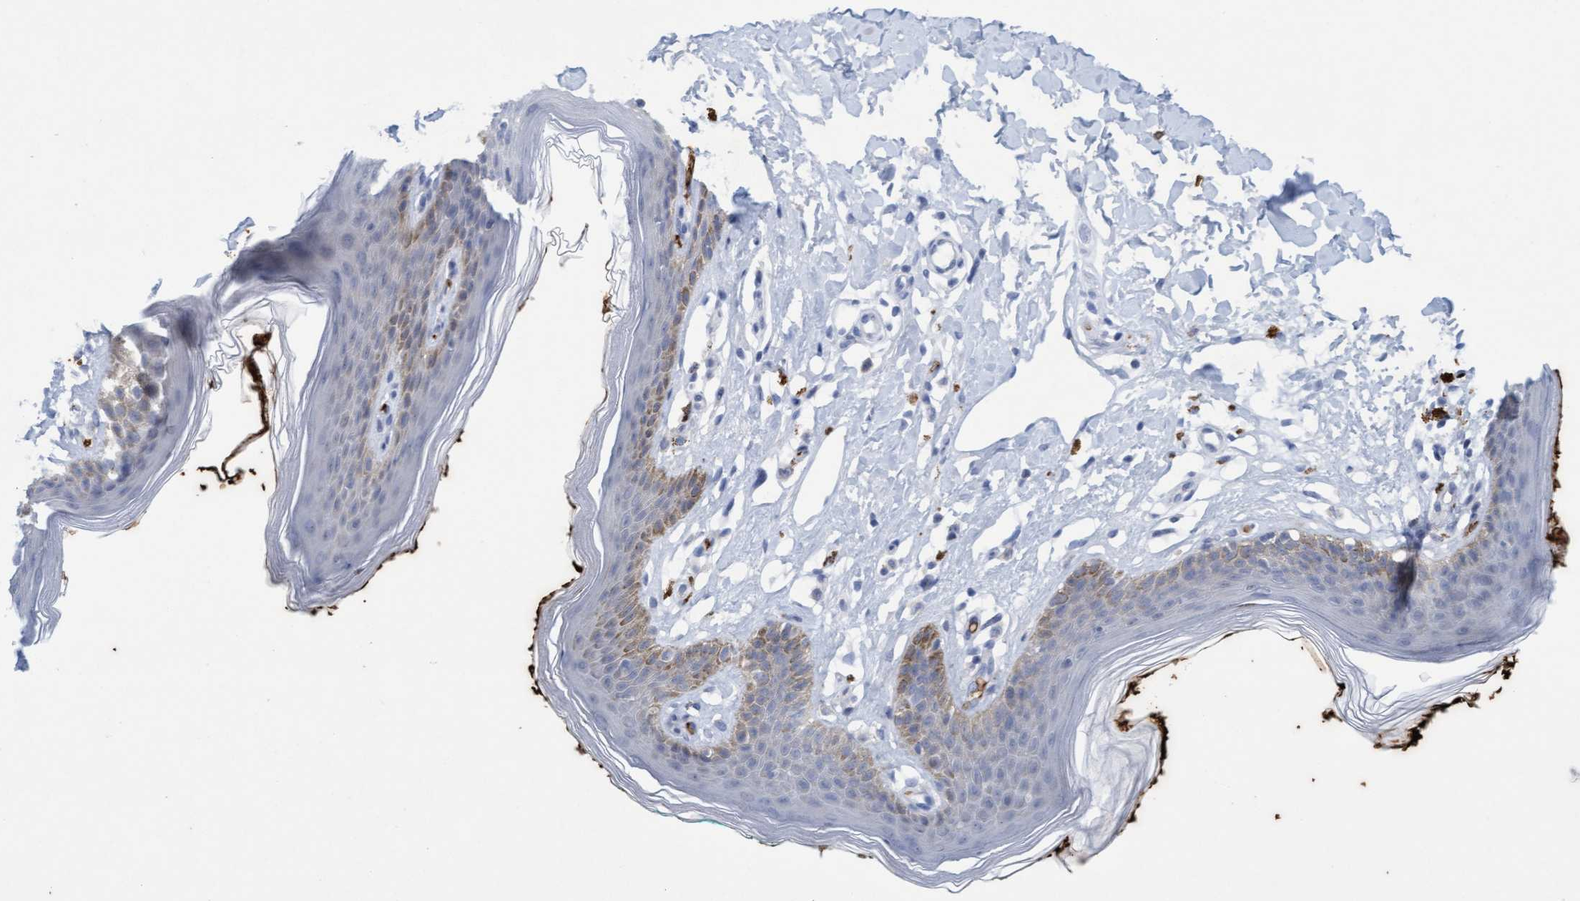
{"staining": {"intensity": "weak", "quantity": "<25%", "location": "cytoplasmic/membranous"}, "tissue": "skin", "cell_type": "Epidermal cells", "image_type": "normal", "snomed": [{"axis": "morphology", "description": "Normal tissue, NOS"}, {"axis": "topography", "description": "Vulva"}], "caption": "Immunohistochemical staining of benign human skin reveals no significant staining in epidermal cells.", "gene": "SPEM2", "patient": {"sex": "female", "age": 66}}